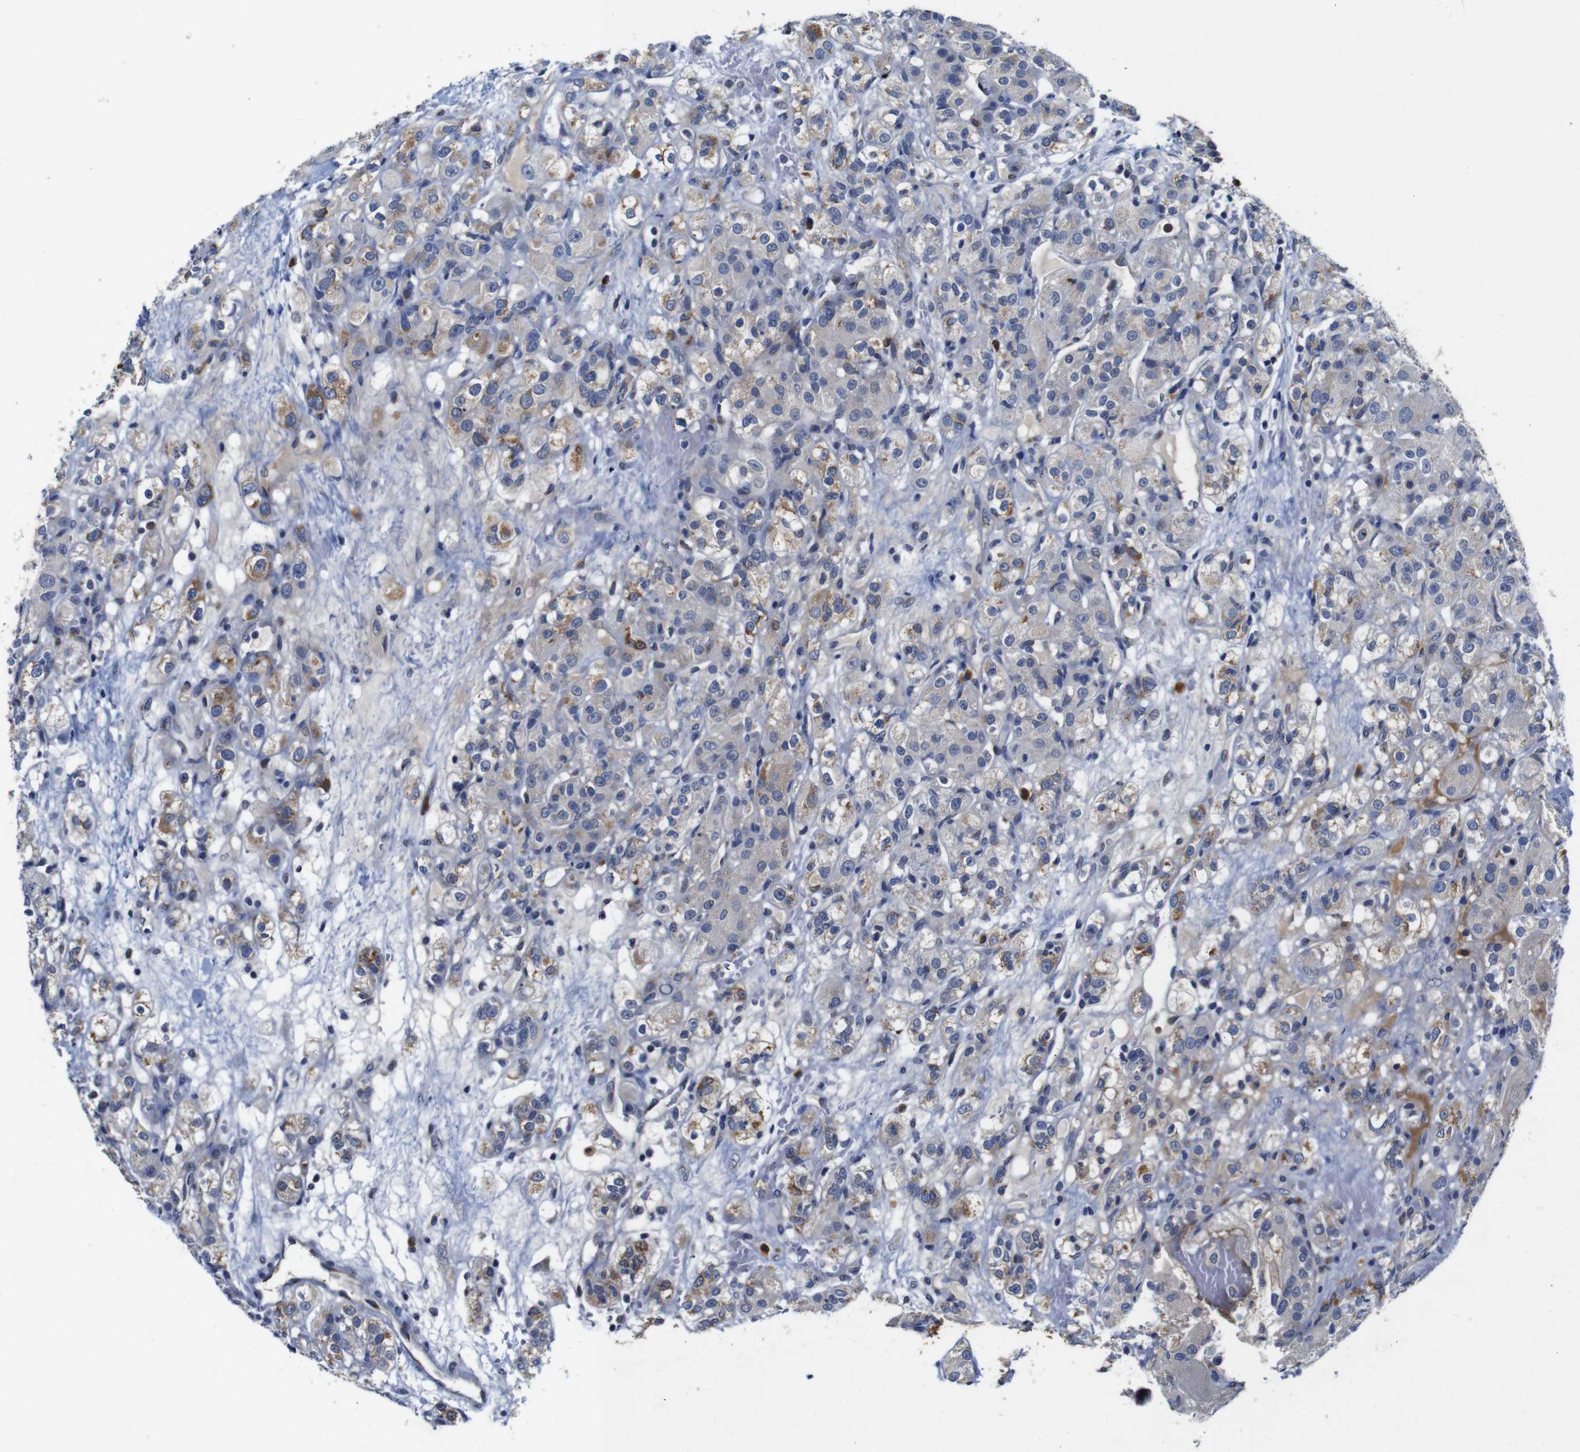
{"staining": {"intensity": "moderate", "quantity": "<25%", "location": "cytoplasmic/membranous"}, "tissue": "renal cancer", "cell_type": "Tumor cells", "image_type": "cancer", "snomed": [{"axis": "morphology", "description": "Normal tissue, NOS"}, {"axis": "morphology", "description": "Adenocarcinoma, NOS"}, {"axis": "topography", "description": "Kidney"}], "caption": "Immunohistochemical staining of human adenocarcinoma (renal) shows low levels of moderate cytoplasmic/membranous positivity in approximately <25% of tumor cells. Using DAB (3,3'-diaminobenzidine) (brown) and hematoxylin (blue) stains, captured at high magnification using brightfield microscopy.", "gene": "FURIN", "patient": {"sex": "male", "age": 61}}